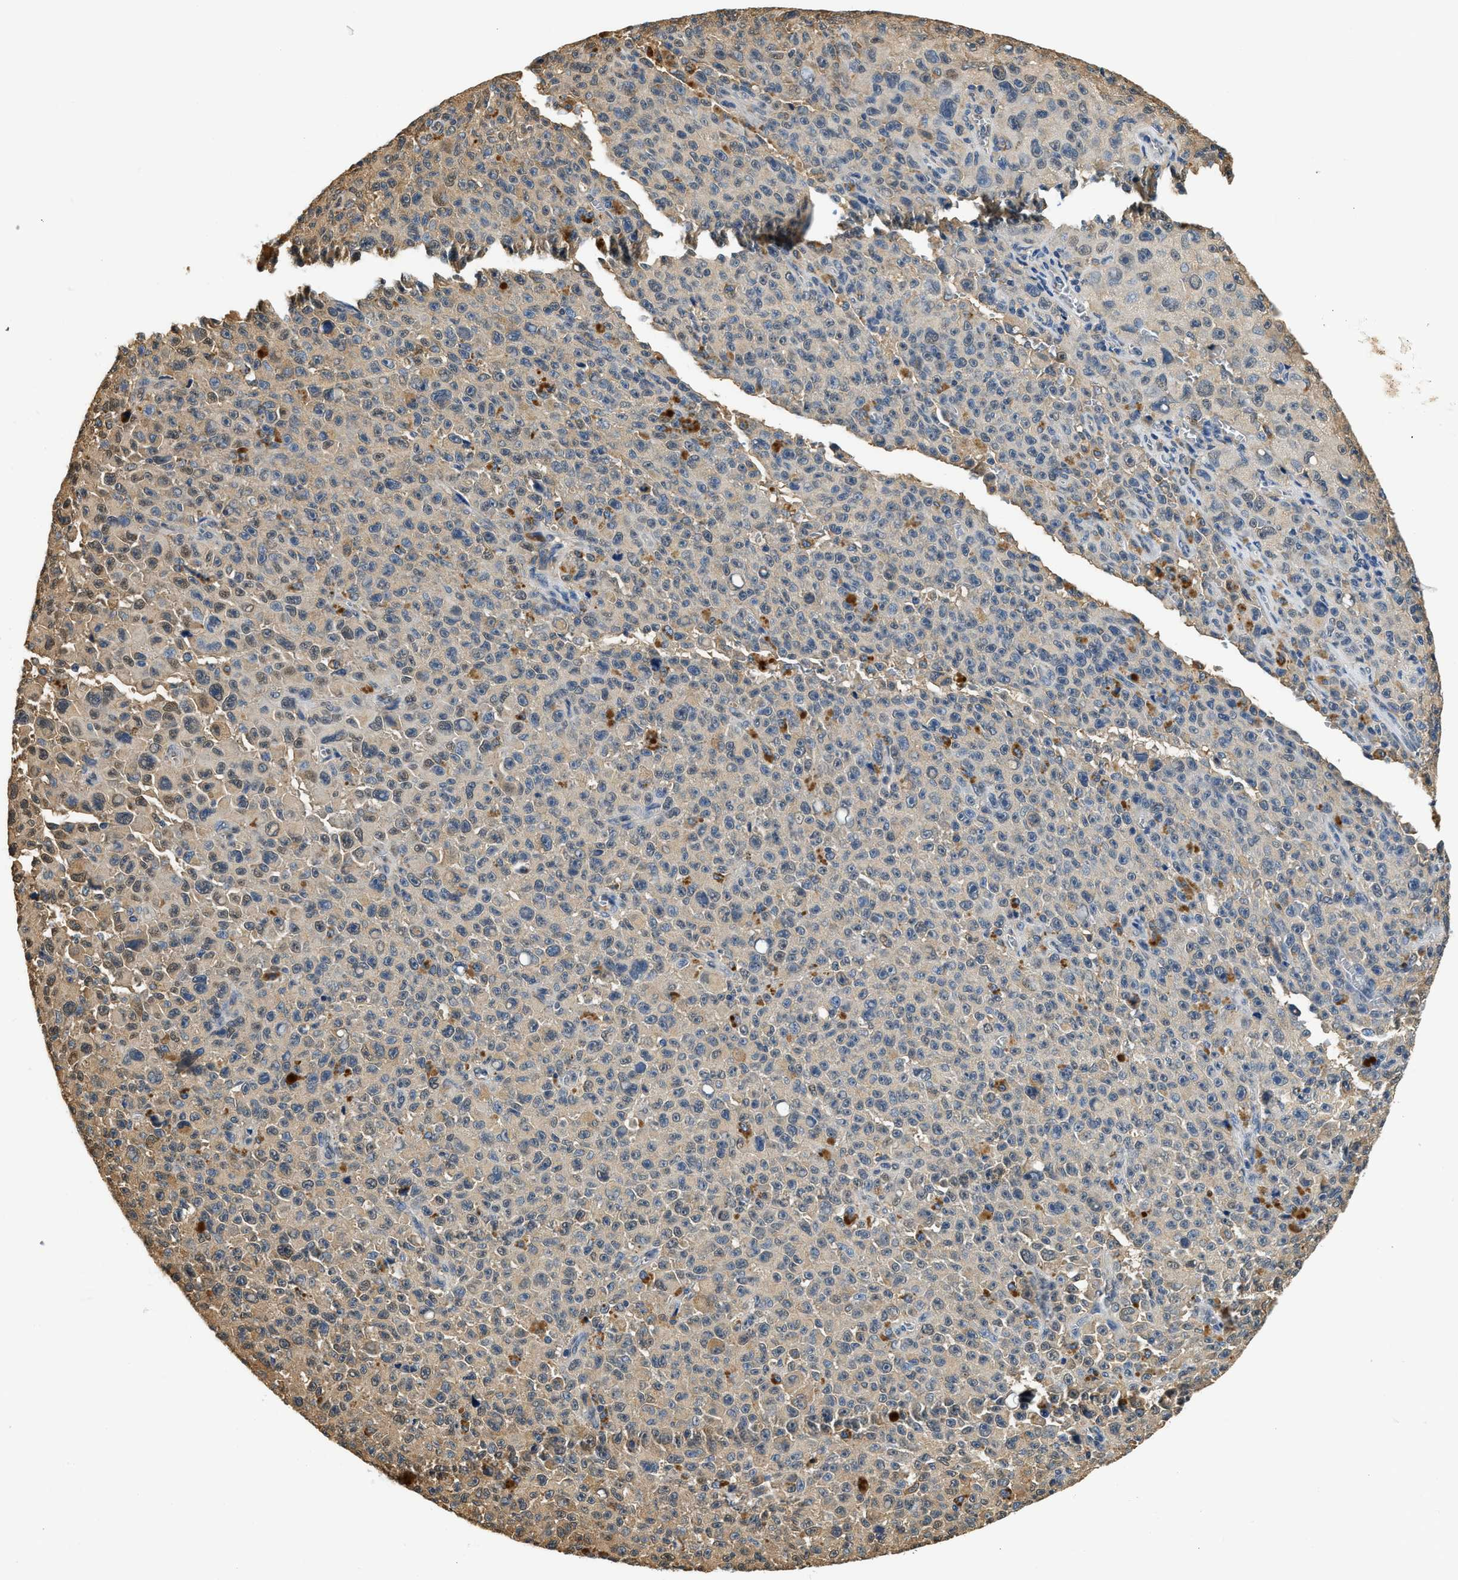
{"staining": {"intensity": "weak", "quantity": "25%-75%", "location": "cytoplasmic/membranous"}, "tissue": "melanoma", "cell_type": "Tumor cells", "image_type": "cancer", "snomed": [{"axis": "morphology", "description": "Malignant melanoma, NOS"}, {"axis": "topography", "description": "Skin"}], "caption": "This image shows melanoma stained with immunohistochemistry (IHC) to label a protein in brown. The cytoplasmic/membranous of tumor cells show weak positivity for the protein. Nuclei are counter-stained blue.", "gene": "BCL7C", "patient": {"sex": "female", "age": 82}}